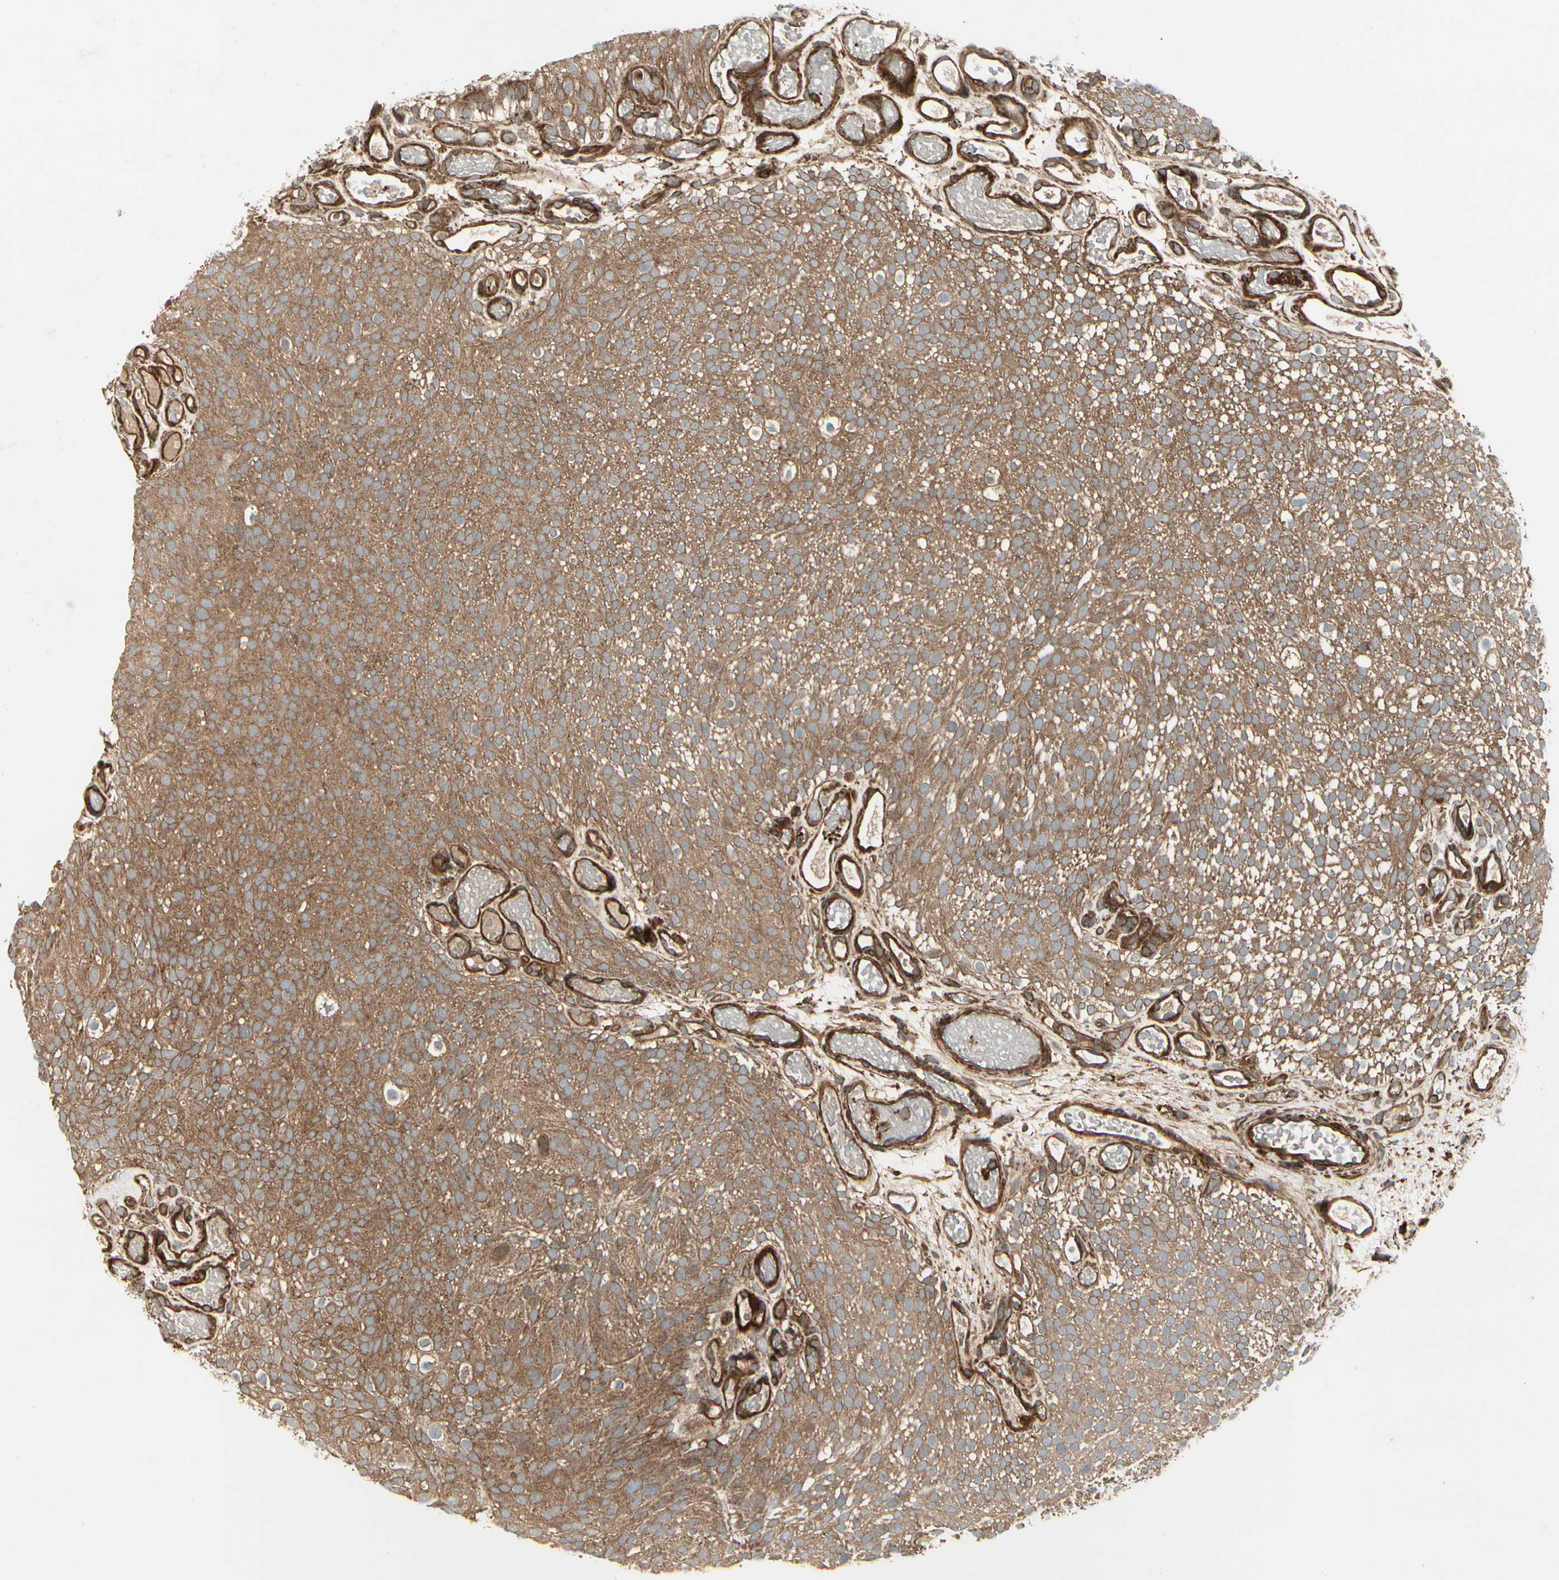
{"staining": {"intensity": "moderate", "quantity": ">75%", "location": "cytoplasmic/membranous"}, "tissue": "urothelial cancer", "cell_type": "Tumor cells", "image_type": "cancer", "snomed": [{"axis": "morphology", "description": "Urothelial carcinoma, Low grade"}, {"axis": "topography", "description": "Urinary bladder"}], "caption": "Tumor cells reveal moderate cytoplasmic/membranous staining in about >75% of cells in urothelial cancer.", "gene": "FKBP15", "patient": {"sex": "male", "age": 78}}